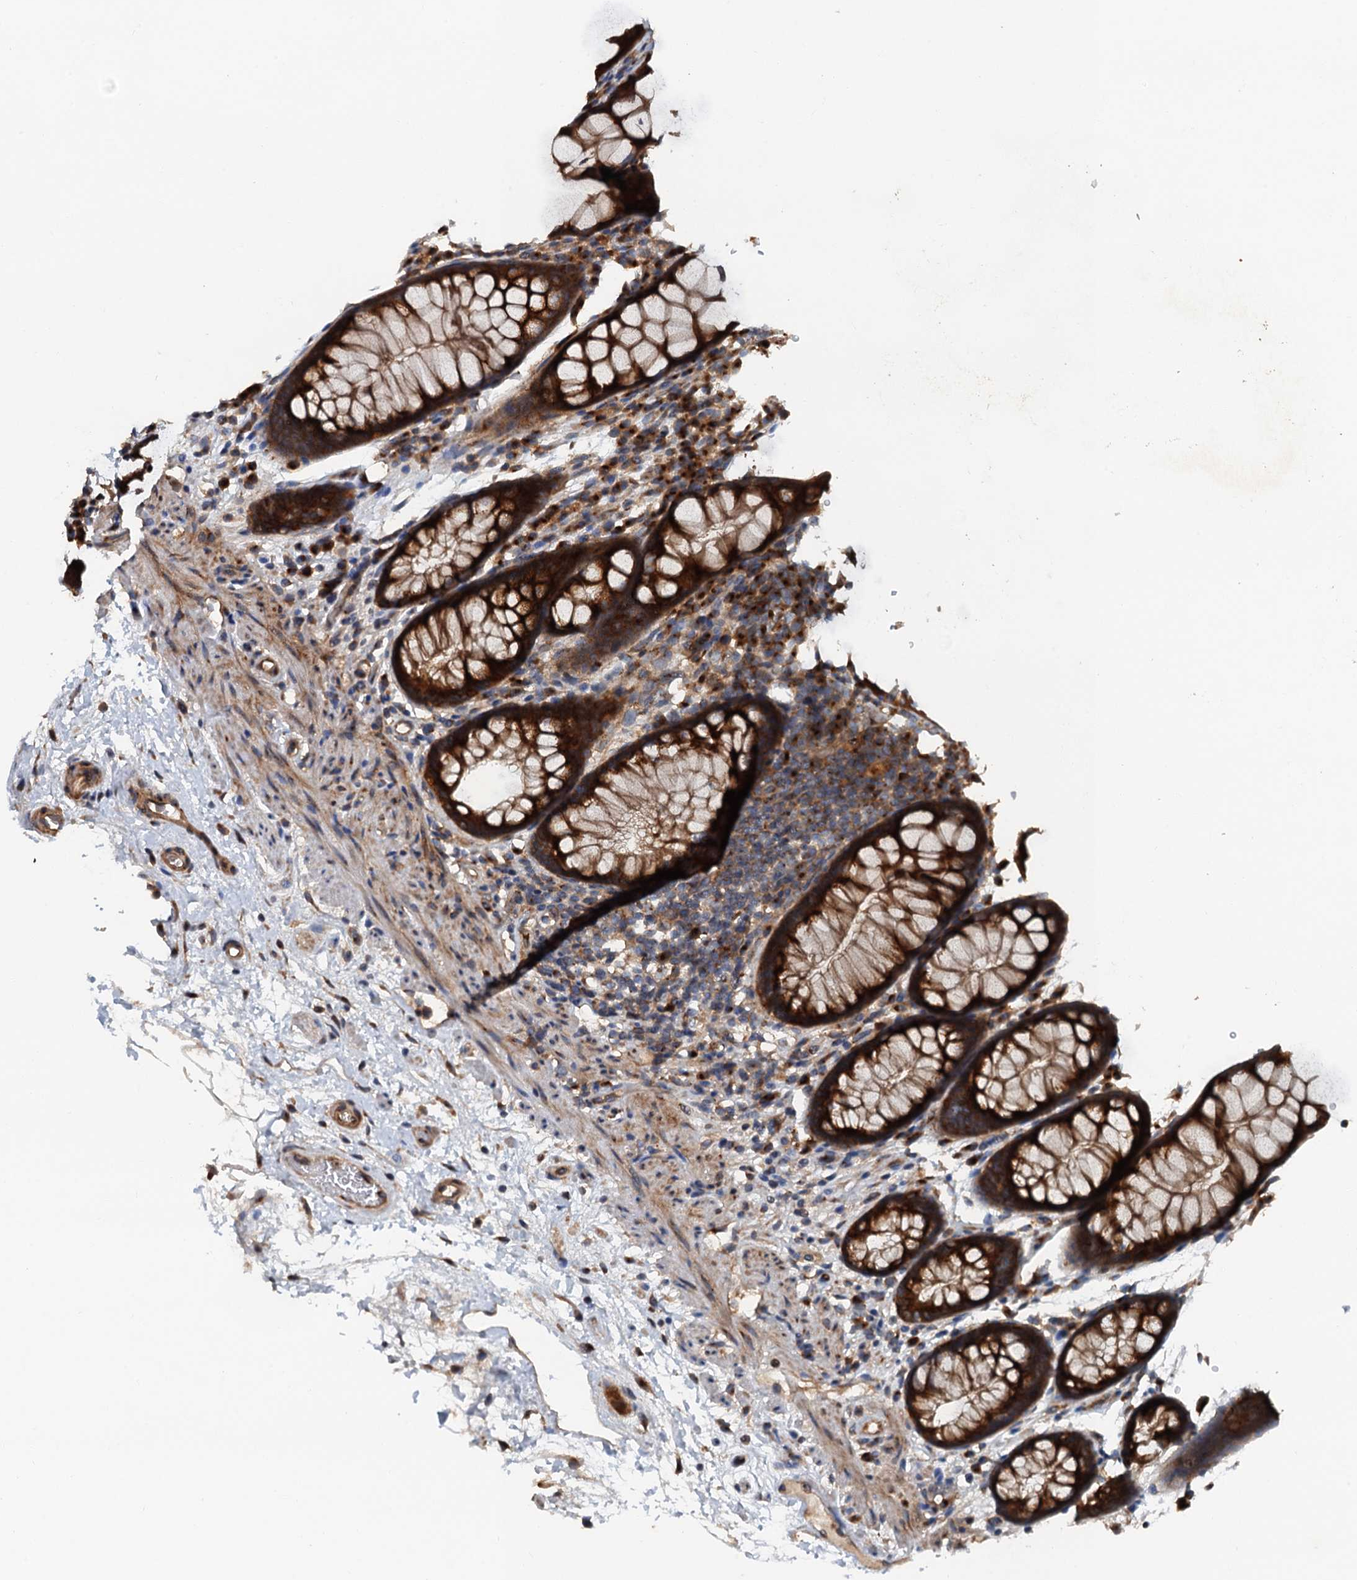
{"staining": {"intensity": "strong", "quantity": ">75%", "location": "cytoplasmic/membranous"}, "tissue": "rectum", "cell_type": "Glandular cells", "image_type": "normal", "snomed": [{"axis": "morphology", "description": "Normal tissue, NOS"}, {"axis": "topography", "description": "Rectum"}], "caption": "Protein staining of benign rectum exhibits strong cytoplasmic/membranous expression in about >75% of glandular cells. (Stains: DAB in brown, nuclei in blue, Microscopy: brightfield microscopy at high magnification).", "gene": "COG3", "patient": {"sex": "male", "age": 64}}